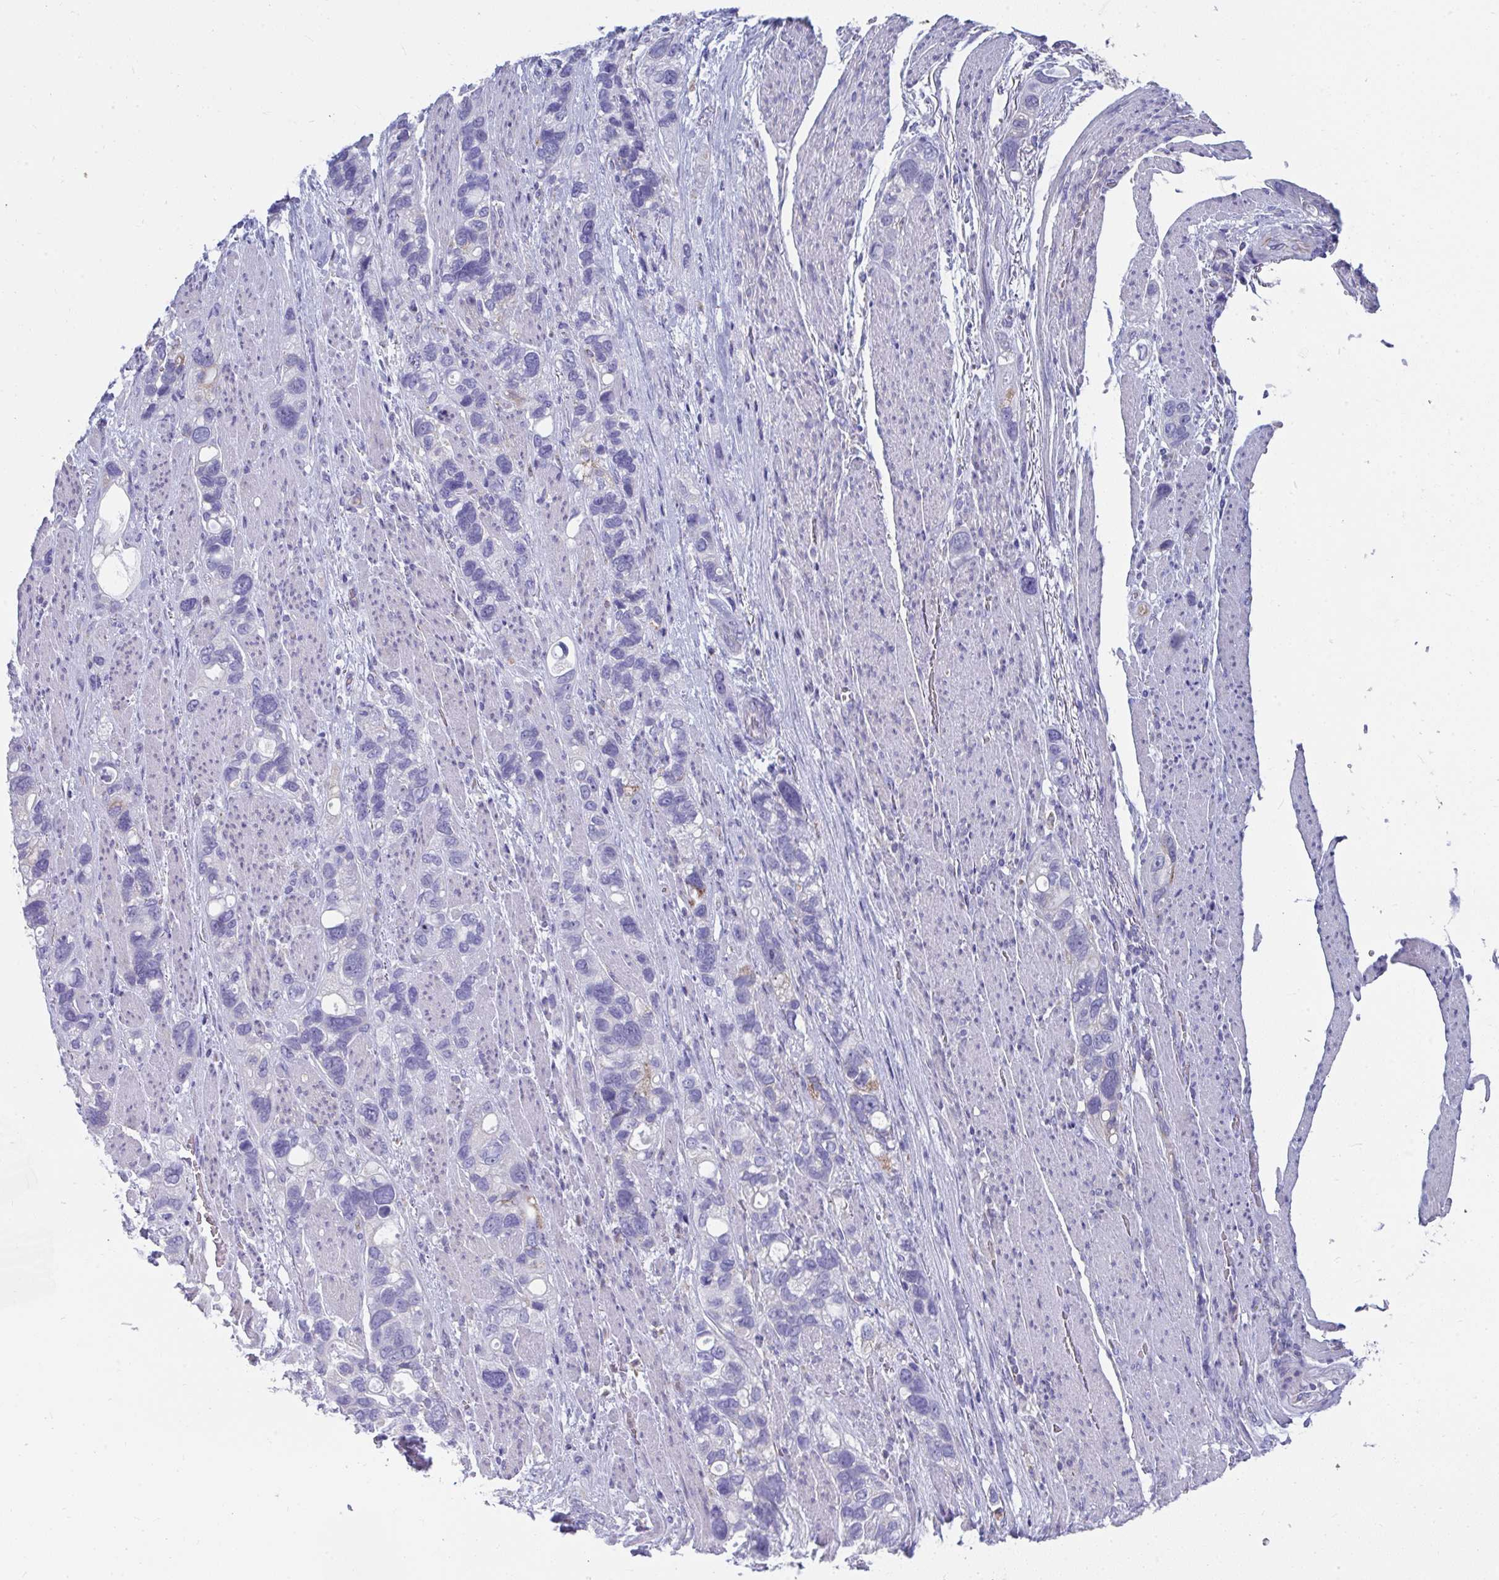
{"staining": {"intensity": "negative", "quantity": "none", "location": "none"}, "tissue": "stomach cancer", "cell_type": "Tumor cells", "image_type": "cancer", "snomed": [{"axis": "morphology", "description": "Adenocarcinoma, NOS"}, {"axis": "topography", "description": "Stomach, upper"}], "caption": "The image reveals no staining of tumor cells in adenocarcinoma (stomach). Nuclei are stained in blue.", "gene": "MGAM2", "patient": {"sex": "female", "age": 81}}